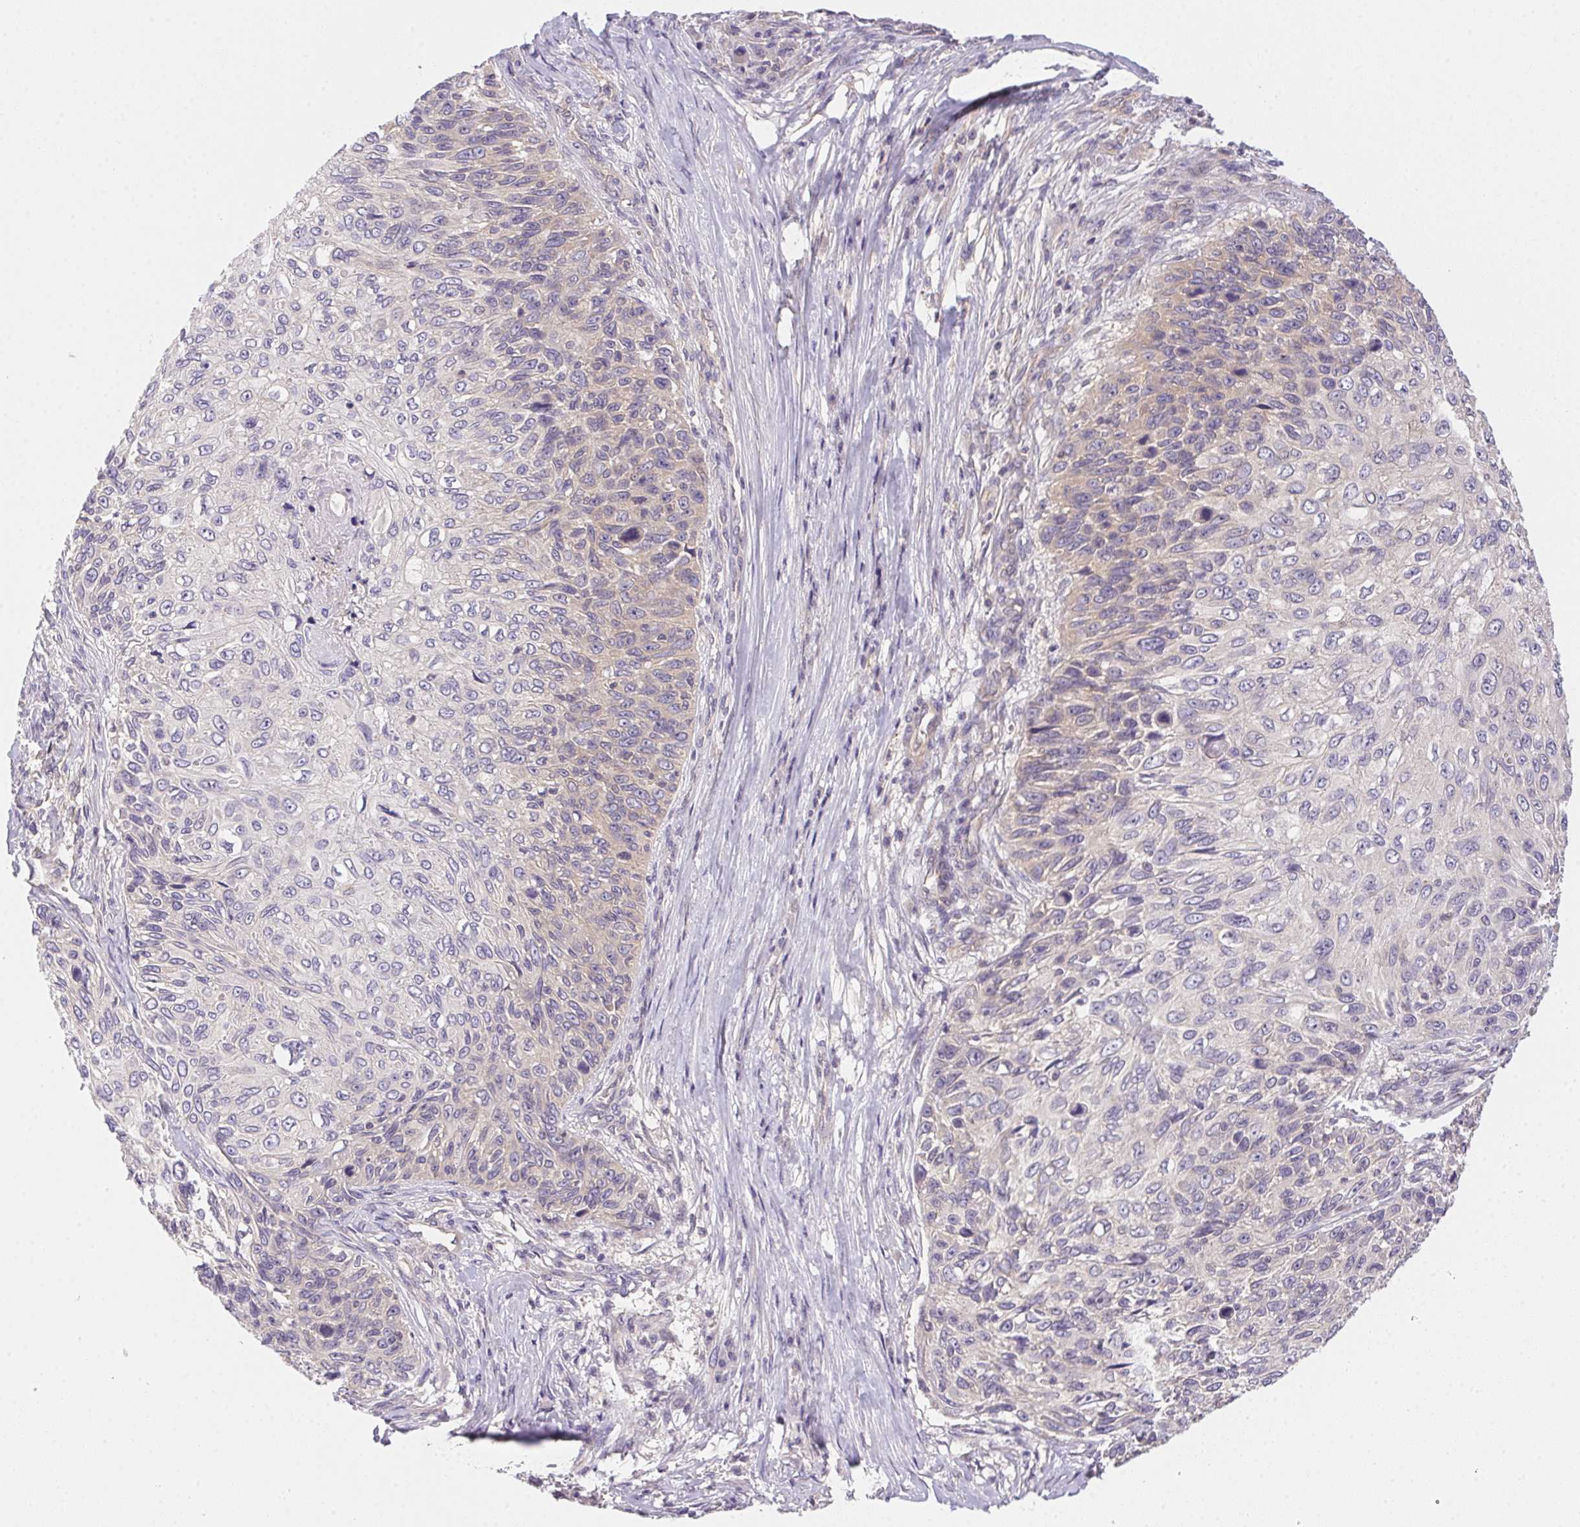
{"staining": {"intensity": "negative", "quantity": "none", "location": "none"}, "tissue": "skin cancer", "cell_type": "Tumor cells", "image_type": "cancer", "snomed": [{"axis": "morphology", "description": "Squamous cell carcinoma, NOS"}, {"axis": "topography", "description": "Skin"}], "caption": "DAB immunohistochemical staining of squamous cell carcinoma (skin) reveals no significant expression in tumor cells.", "gene": "PRKAA1", "patient": {"sex": "male", "age": 92}}